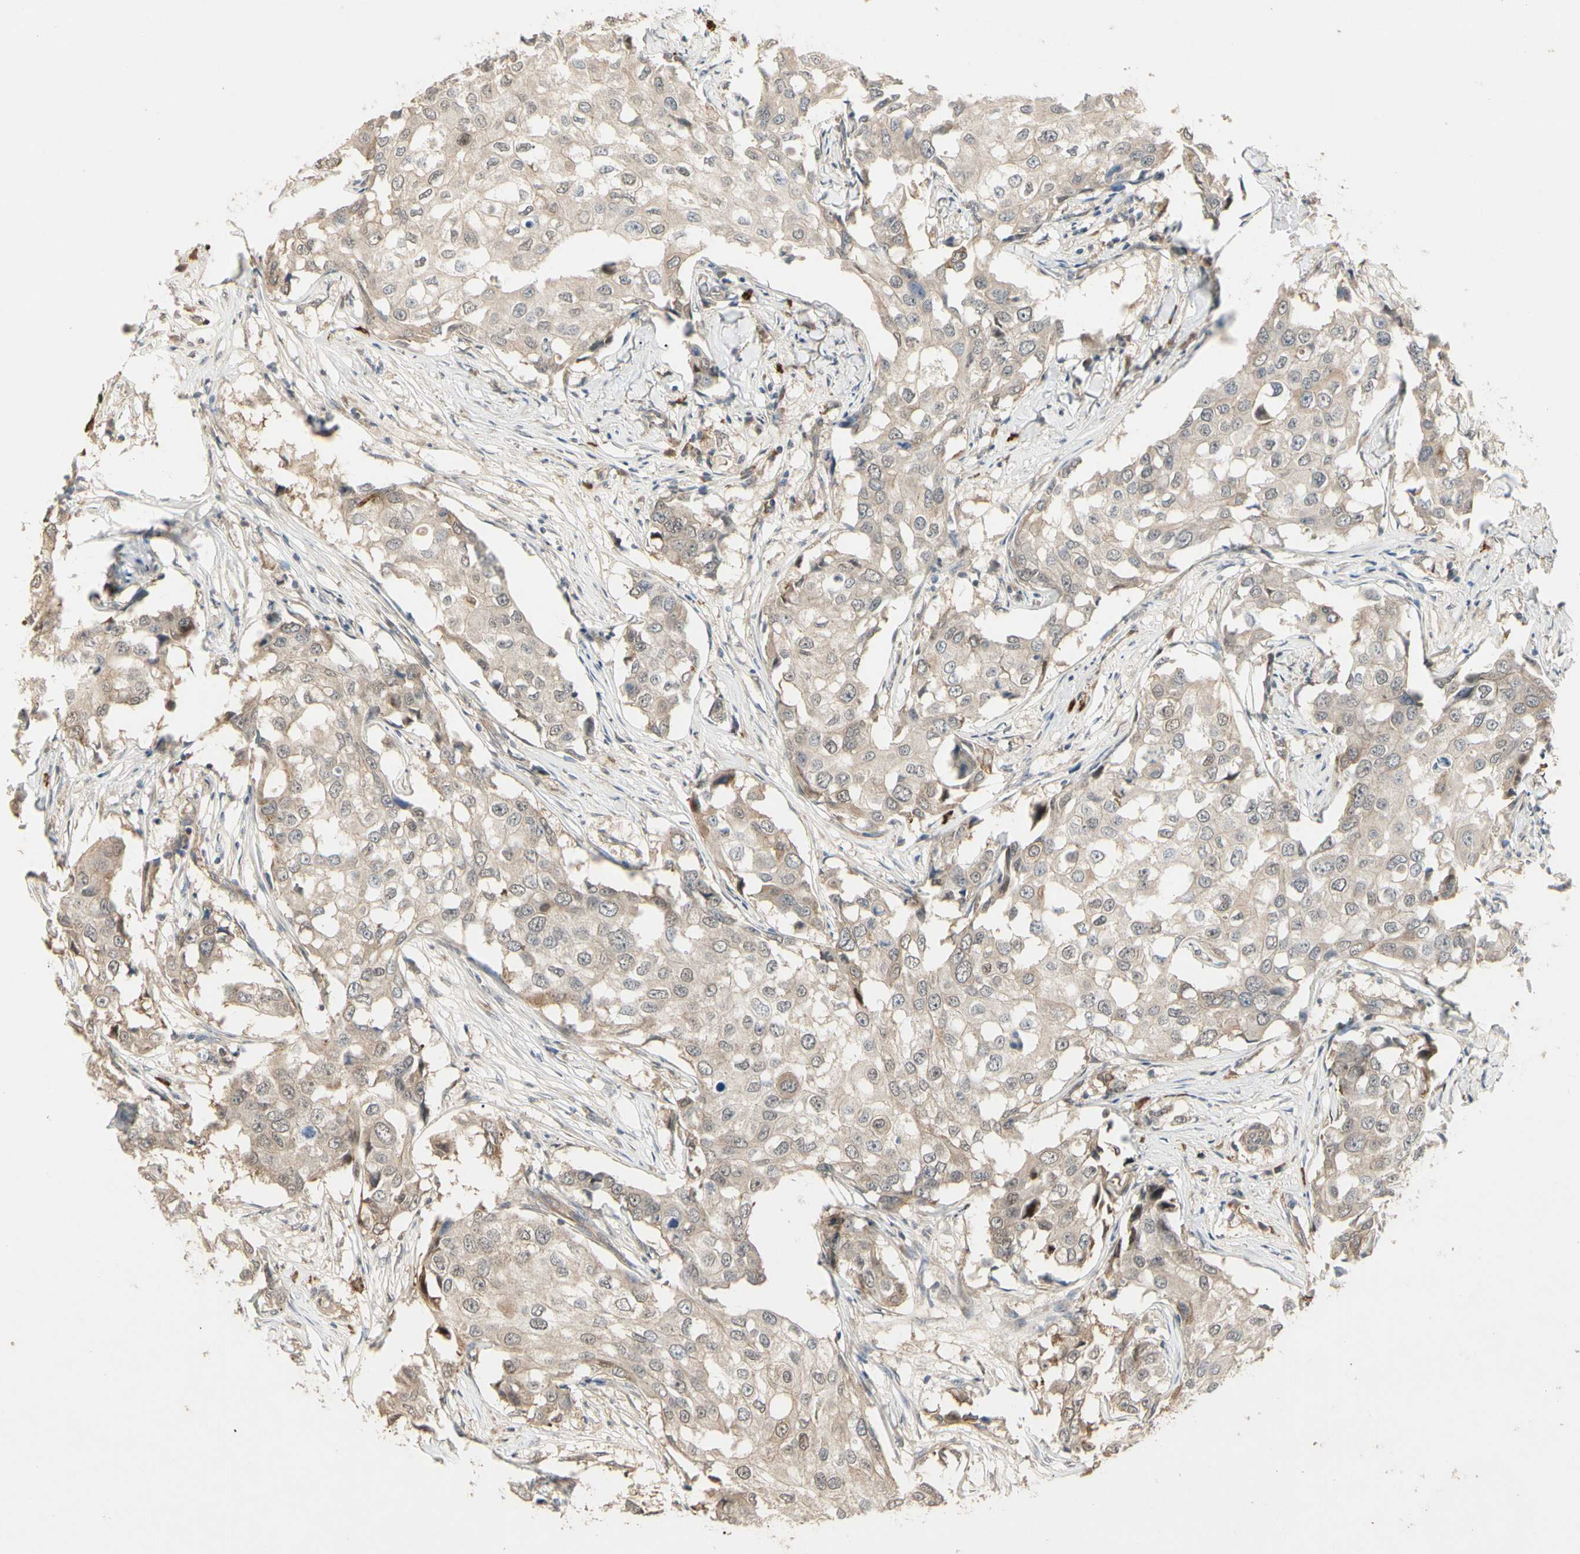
{"staining": {"intensity": "weak", "quantity": "25%-75%", "location": "cytoplasmic/membranous"}, "tissue": "breast cancer", "cell_type": "Tumor cells", "image_type": "cancer", "snomed": [{"axis": "morphology", "description": "Duct carcinoma"}, {"axis": "topography", "description": "Breast"}], "caption": "Infiltrating ductal carcinoma (breast) was stained to show a protein in brown. There is low levels of weak cytoplasmic/membranous positivity in about 25%-75% of tumor cells.", "gene": "ATG4C", "patient": {"sex": "female", "age": 27}}